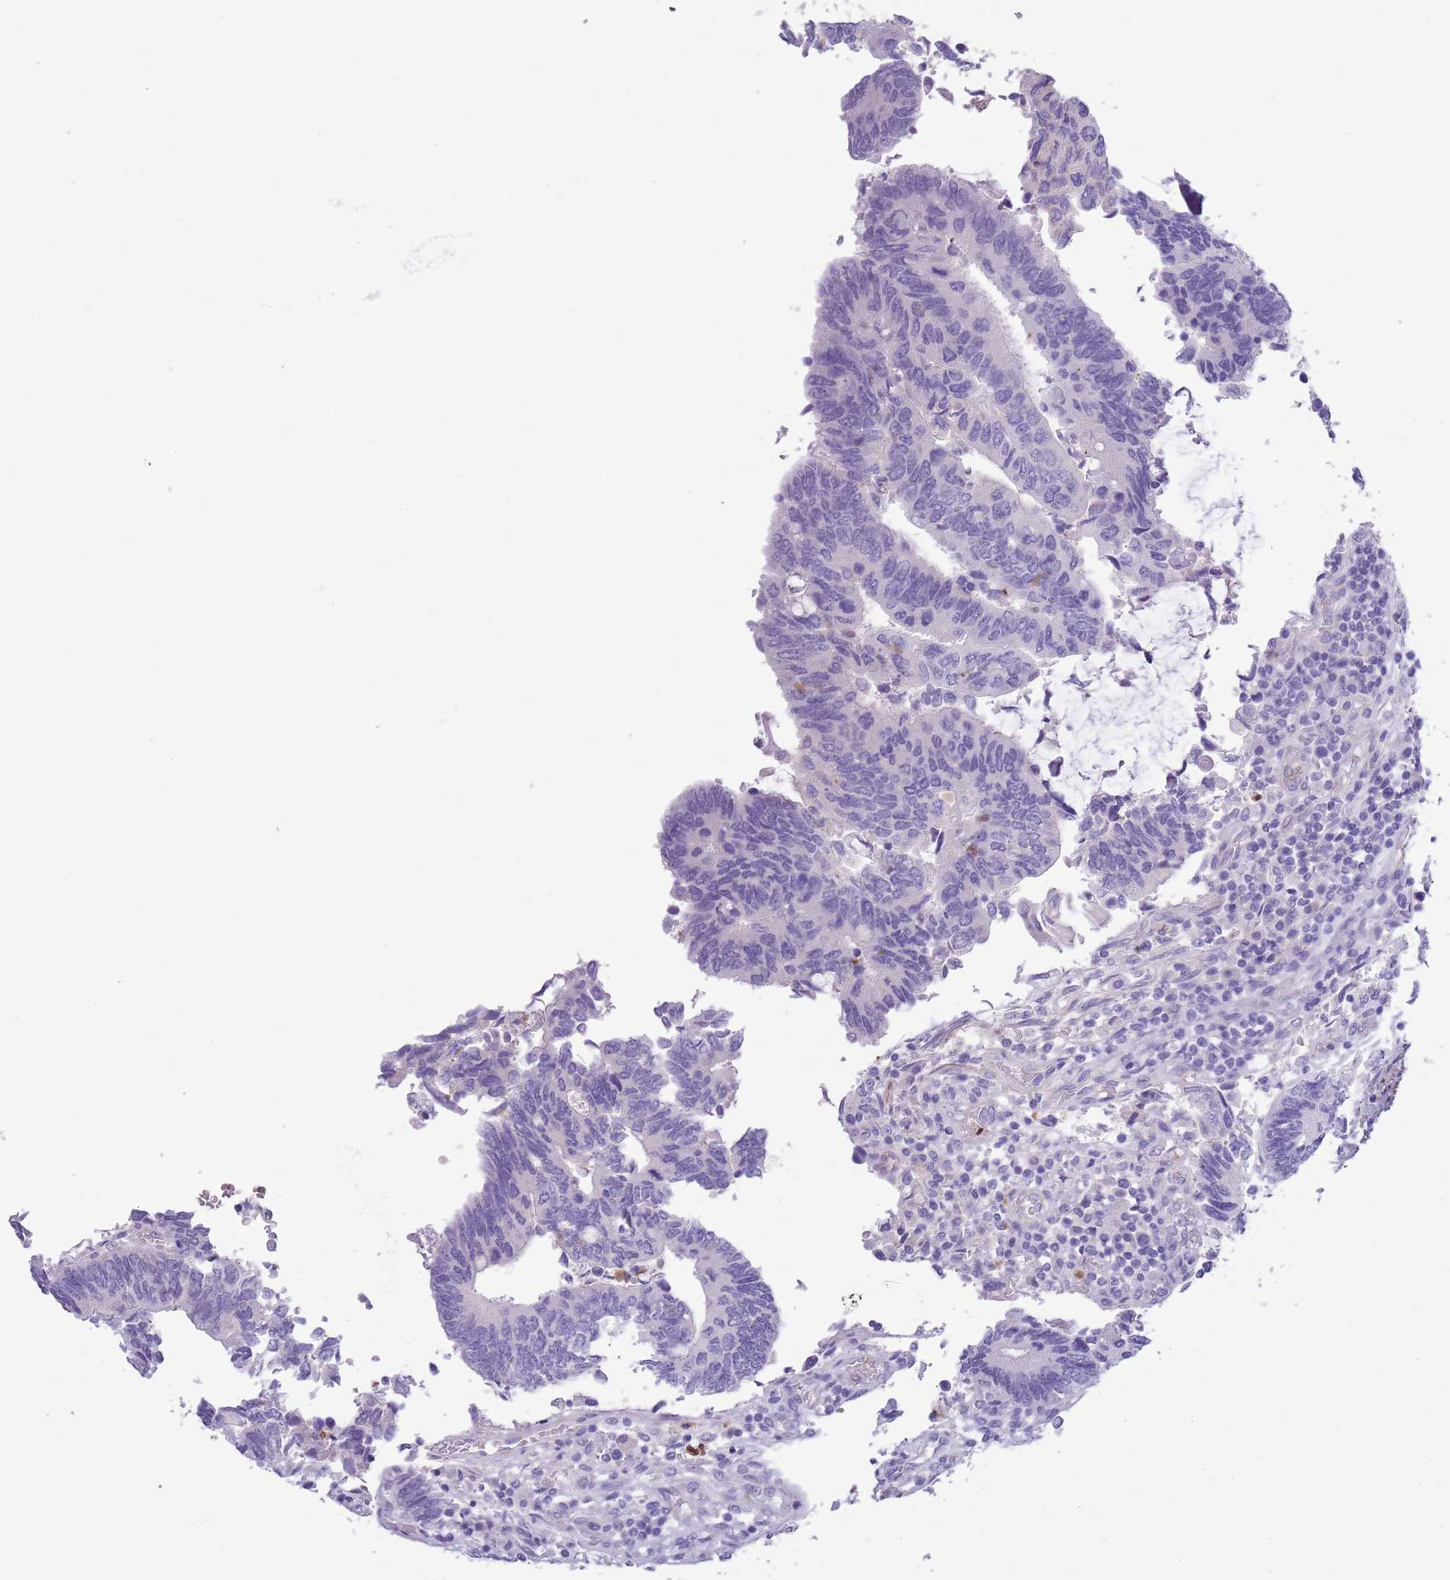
{"staining": {"intensity": "negative", "quantity": "none", "location": "none"}, "tissue": "colorectal cancer", "cell_type": "Tumor cells", "image_type": "cancer", "snomed": [{"axis": "morphology", "description": "Adenocarcinoma, NOS"}, {"axis": "topography", "description": "Colon"}], "caption": "A micrograph of human colorectal cancer (adenocarcinoma) is negative for staining in tumor cells.", "gene": "OR6M1", "patient": {"sex": "male", "age": 87}}